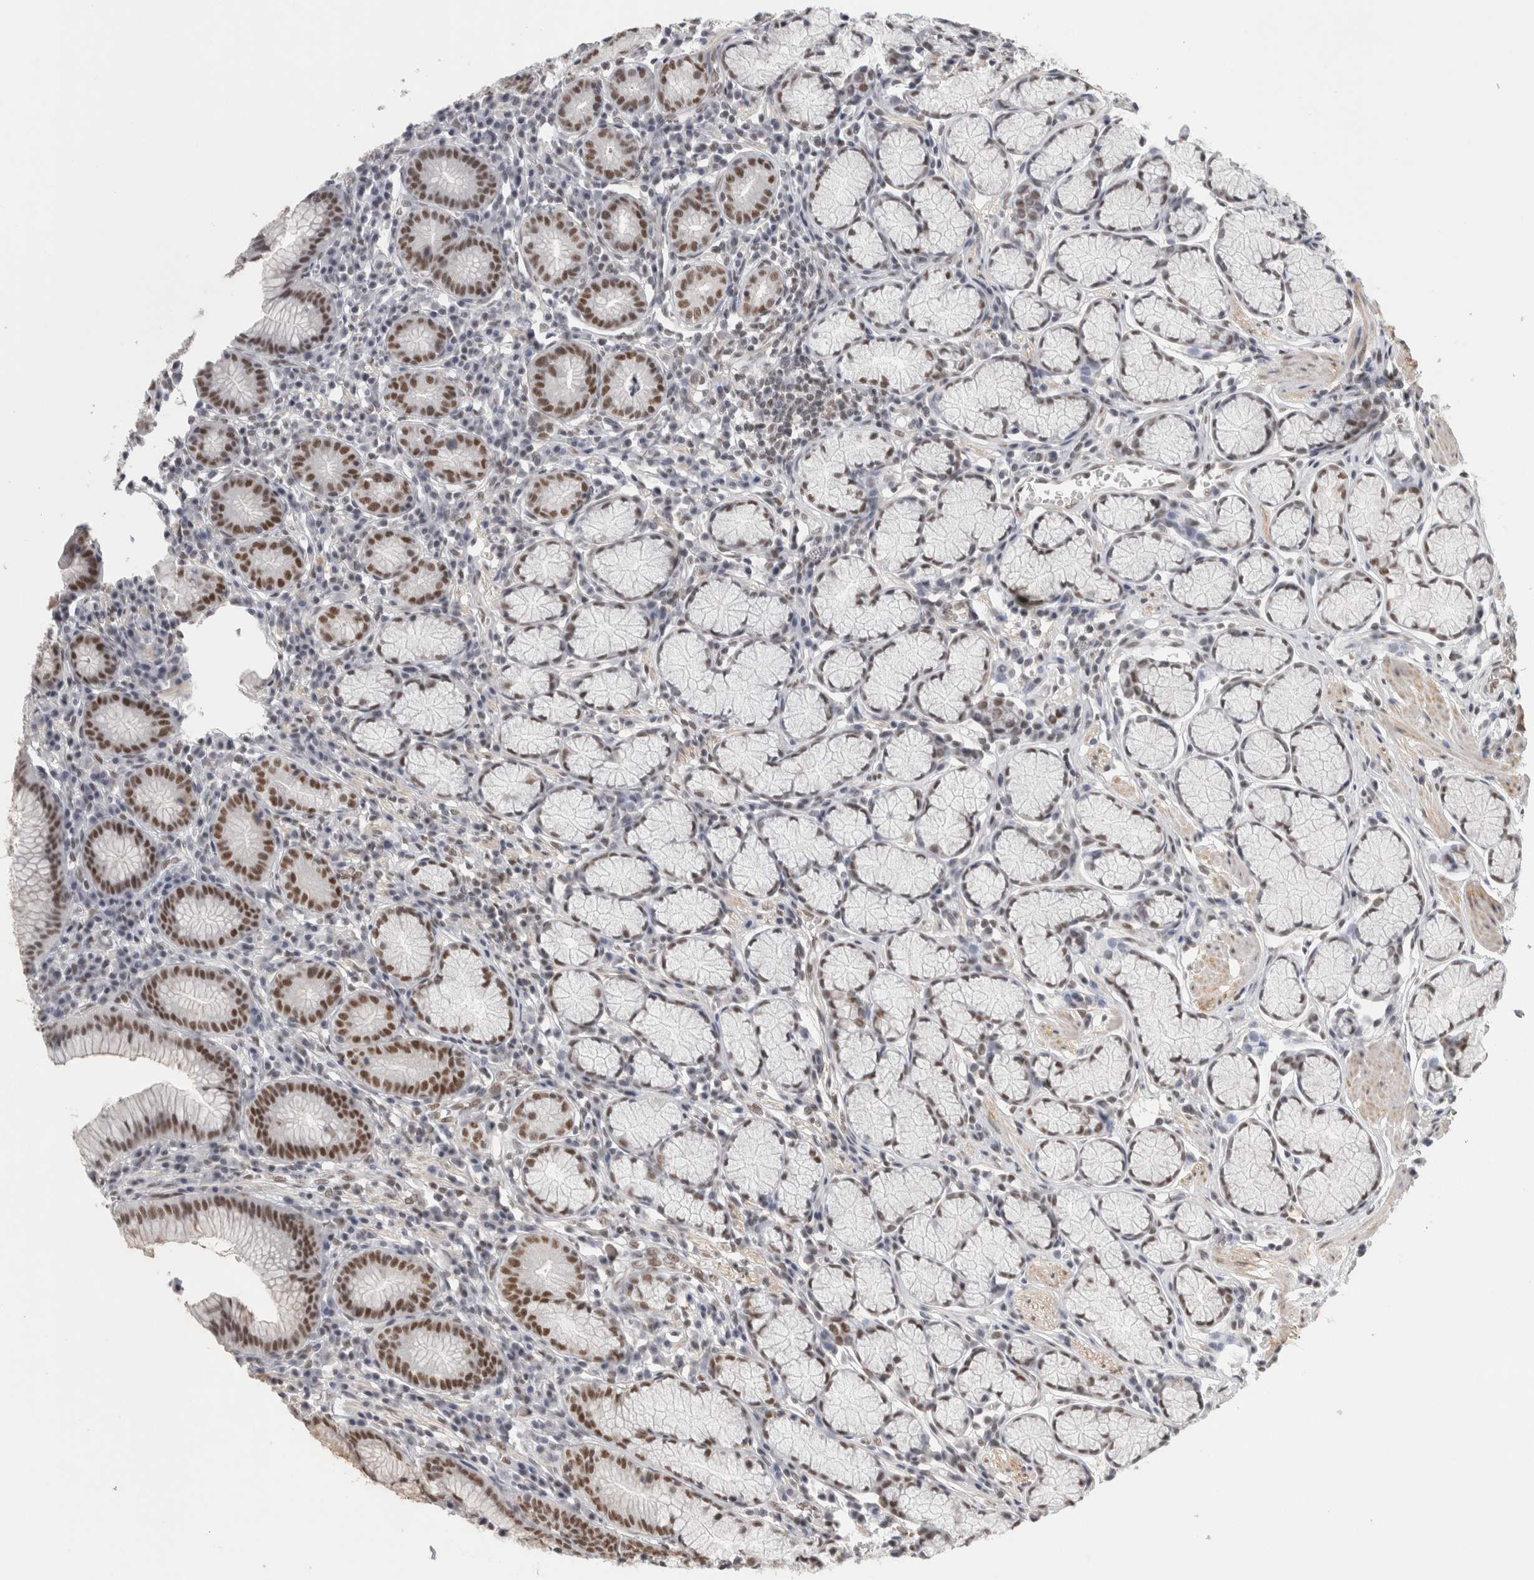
{"staining": {"intensity": "strong", "quantity": "25%-75%", "location": "nuclear"}, "tissue": "stomach", "cell_type": "Glandular cells", "image_type": "normal", "snomed": [{"axis": "morphology", "description": "Normal tissue, NOS"}, {"axis": "topography", "description": "Stomach"}], "caption": "Stomach stained with immunohistochemistry displays strong nuclear expression in about 25%-75% of glandular cells.", "gene": "ZNF830", "patient": {"sex": "male", "age": 55}}